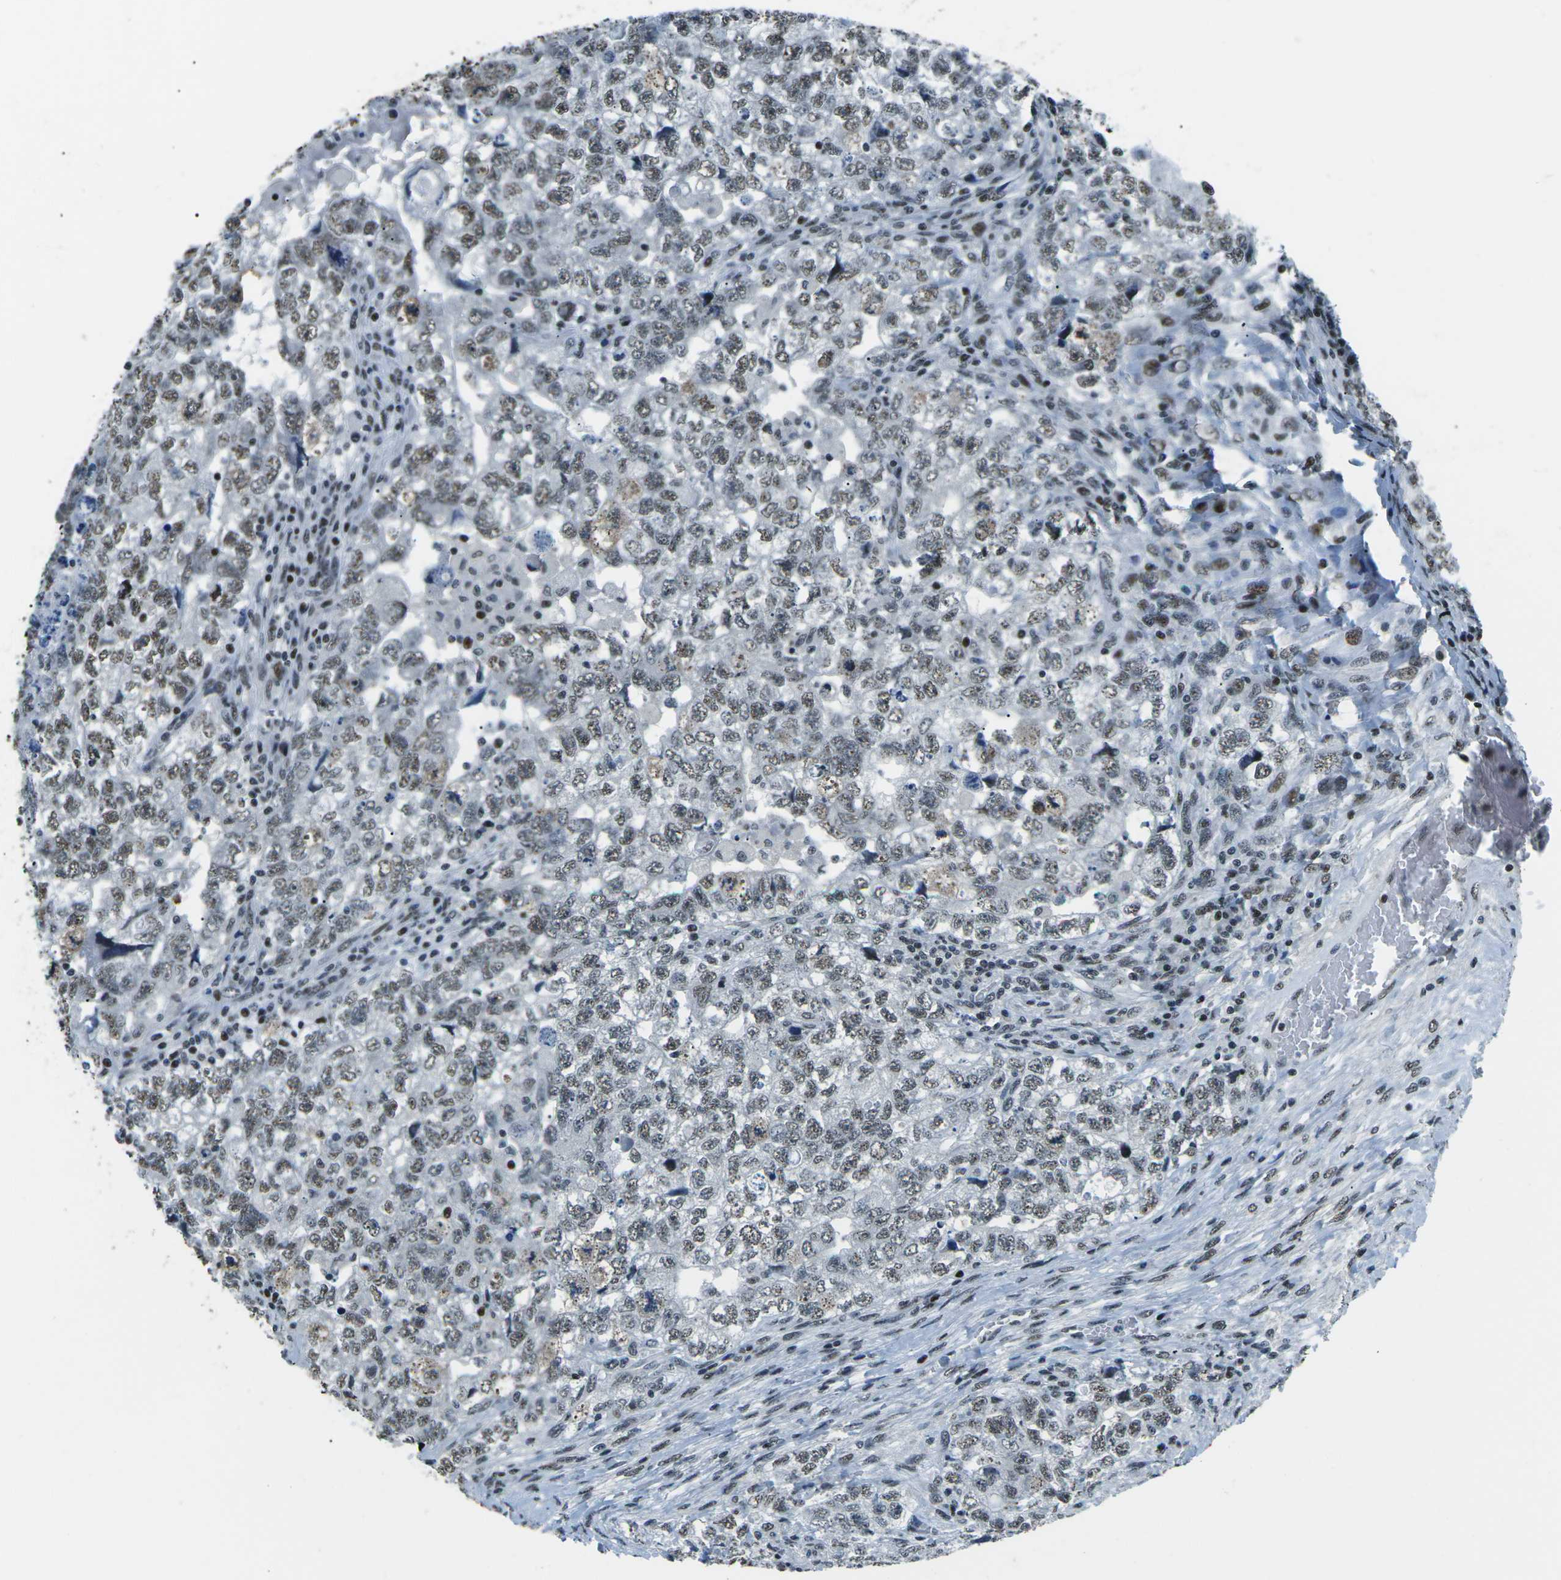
{"staining": {"intensity": "weak", "quantity": ">75%", "location": "nuclear"}, "tissue": "testis cancer", "cell_type": "Tumor cells", "image_type": "cancer", "snomed": [{"axis": "morphology", "description": "Carcinoma, Embryonal, NOS"}, {"axis": "topography", "description": "Testis"}], "caption": "Immunohistochemistry histopathology image of neoplastic tissue: testis cancer (embryonal carcinoma) stained using immunohistochemistry (IHC) displays low levels of weak protein expression localized specifically in the nuclear of tumor cells, appearing as a nuclear brown color.", "gene": "RBL2", "patient": {"sex": "male", "age": 36}}